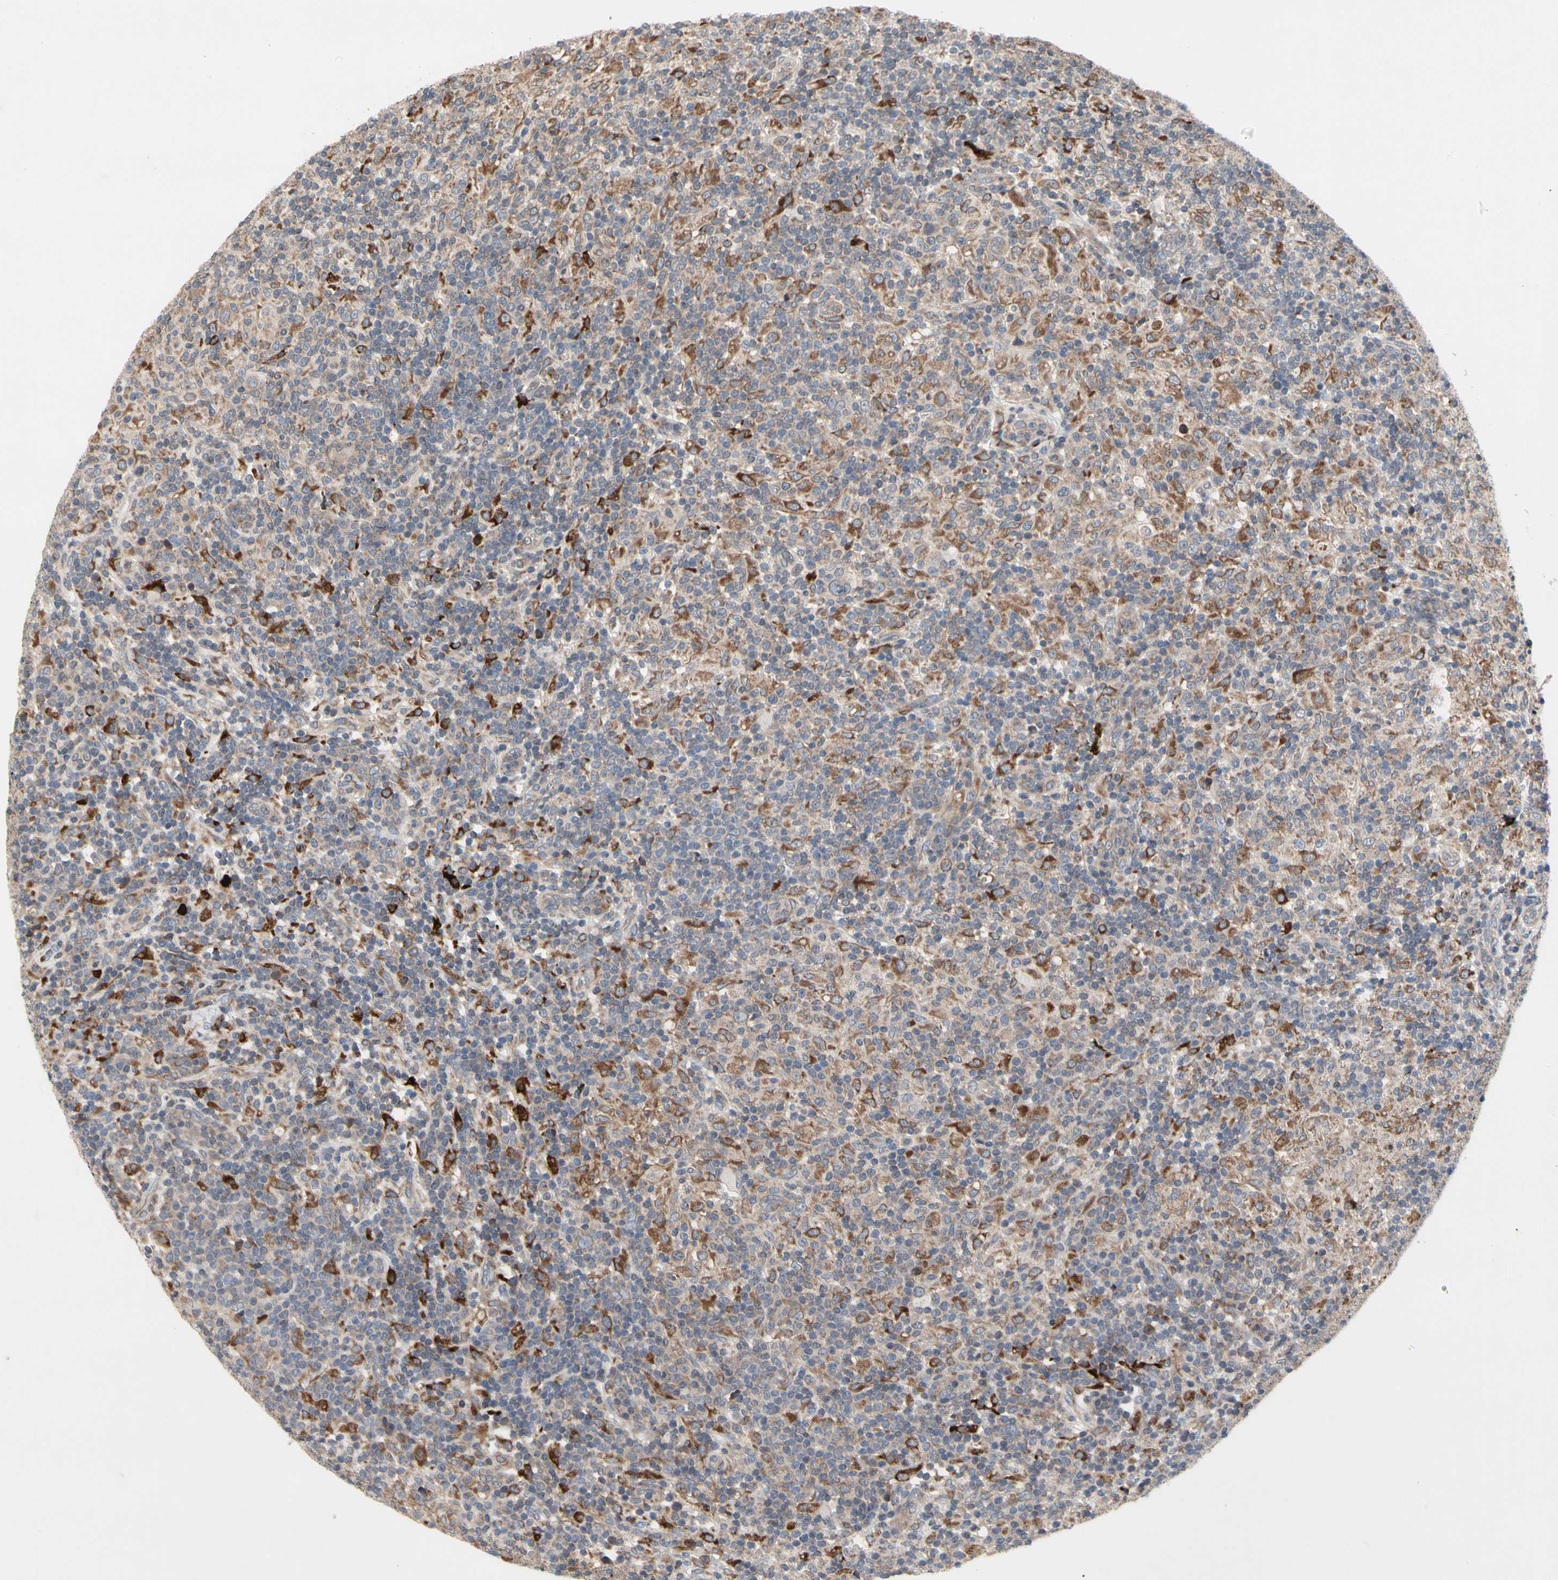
{"staining": {"intensity": "moderate", "quantity": "25%-75%", "location": "cytoplasmic/membranous"}, "tissue": "lymphoma", "cell_type": "Tumor cells", "image_type": "cancer", "snomed": [{"axis": "morphology", "description": "Hodgkin's disease, NOS"}, {"axis": "topography", "description": "Lymph node"}], "caption": "The image shows staining of lymphoma, revealing moderate cytoplasmic/membranous protein staining (brown color) within tumor cells.", "gene": "MMEL1", "patient": {"sex": "male", "age": 70}}